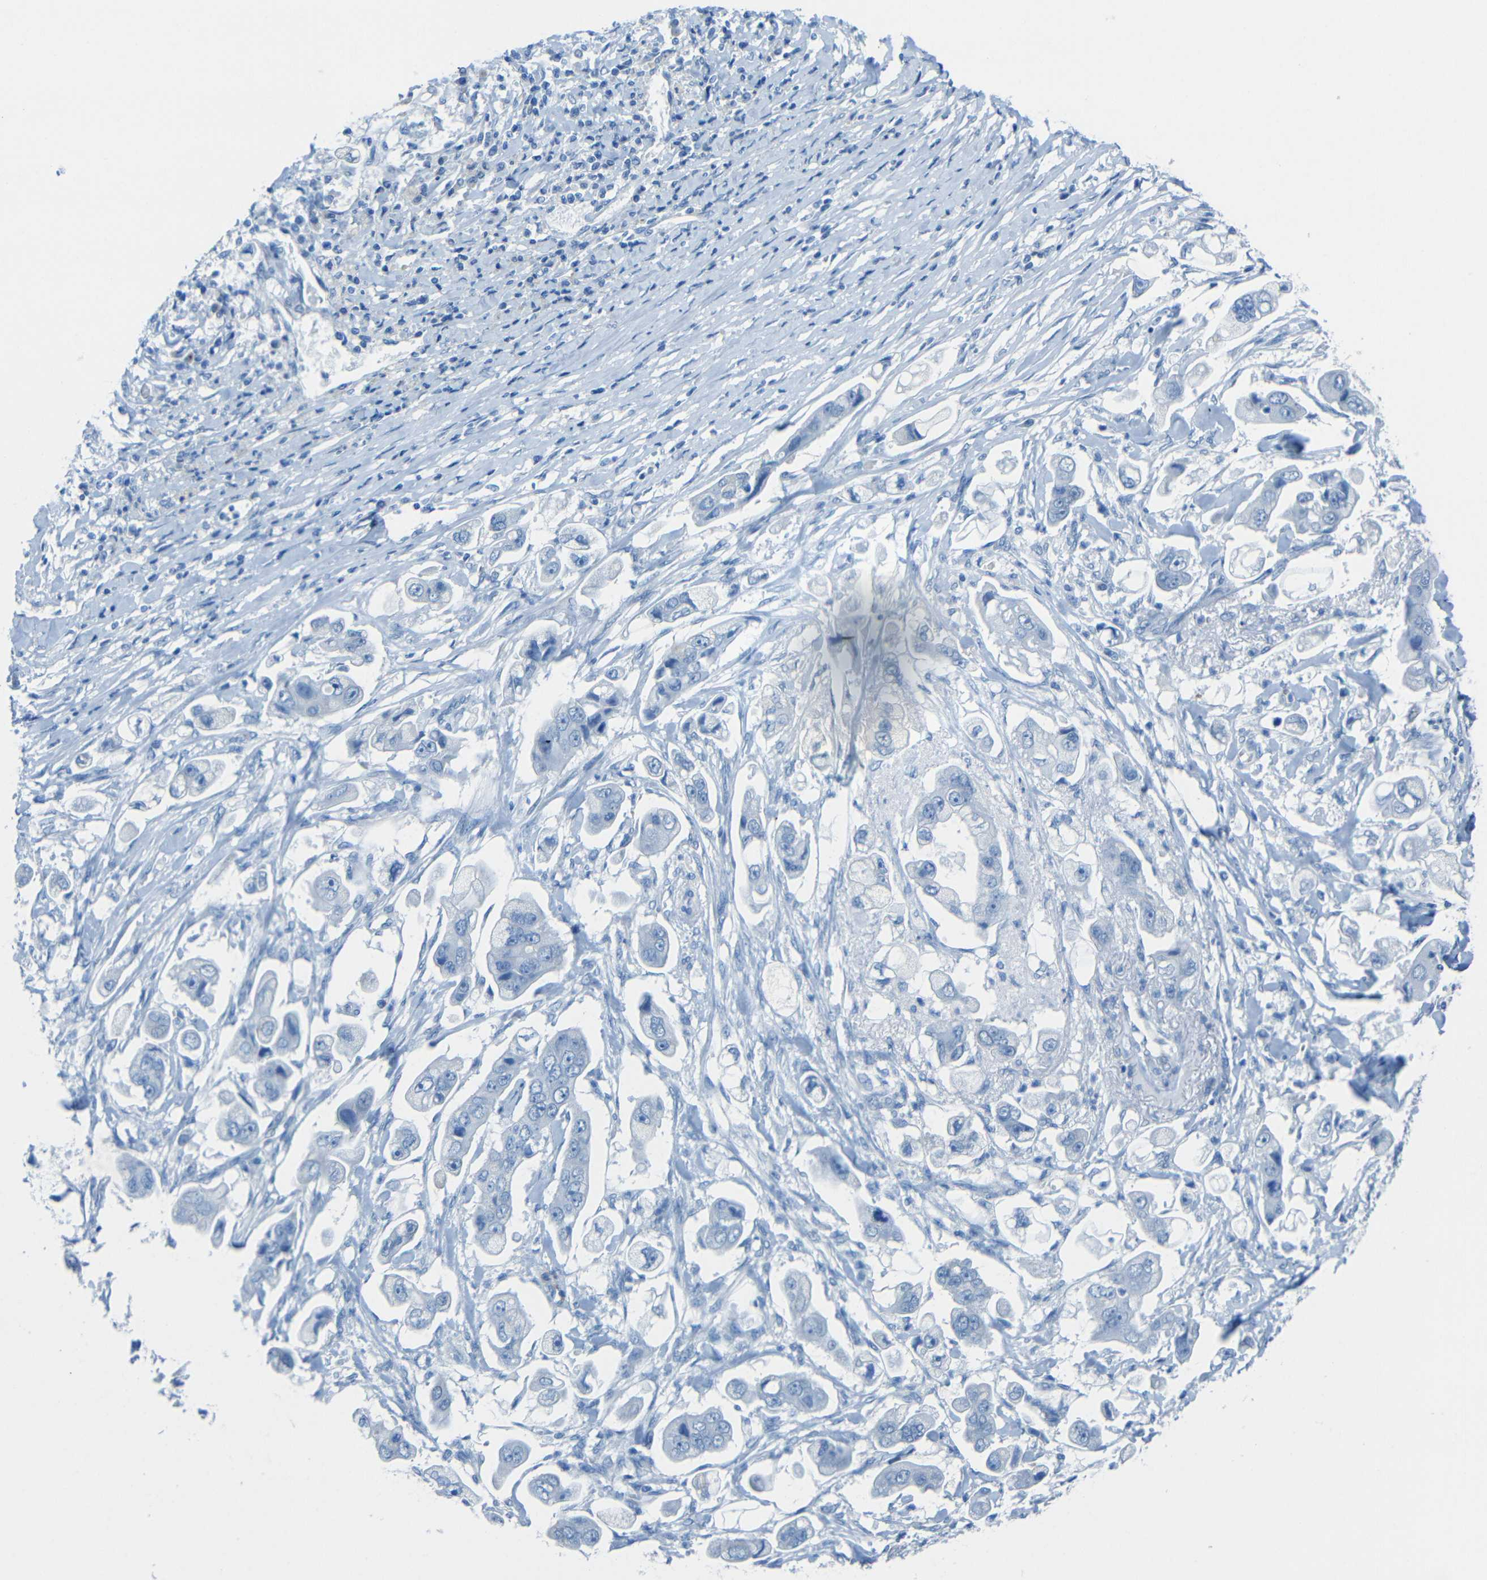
{"staining": {"intensity": "negative", "quantity": "none", "location": "none"}, "tissue": "stomach cancer", "cell_type": "Tumor cells", "image_type": "cancer", "snomed": [{"axis": "morphology", "description": "Adenocarcinoma, NOS"}, {"axis": "topography", "description": "Stomach"}], "caption": "Tumor cells show no significant positivity in stomach cancer (adenocarcinoma). (Immunohistochemistry (ihc), brightfield microscopy, high magnification).", "gene": "TUBB4B", "patient": {"sex": "male", "age": 62}}